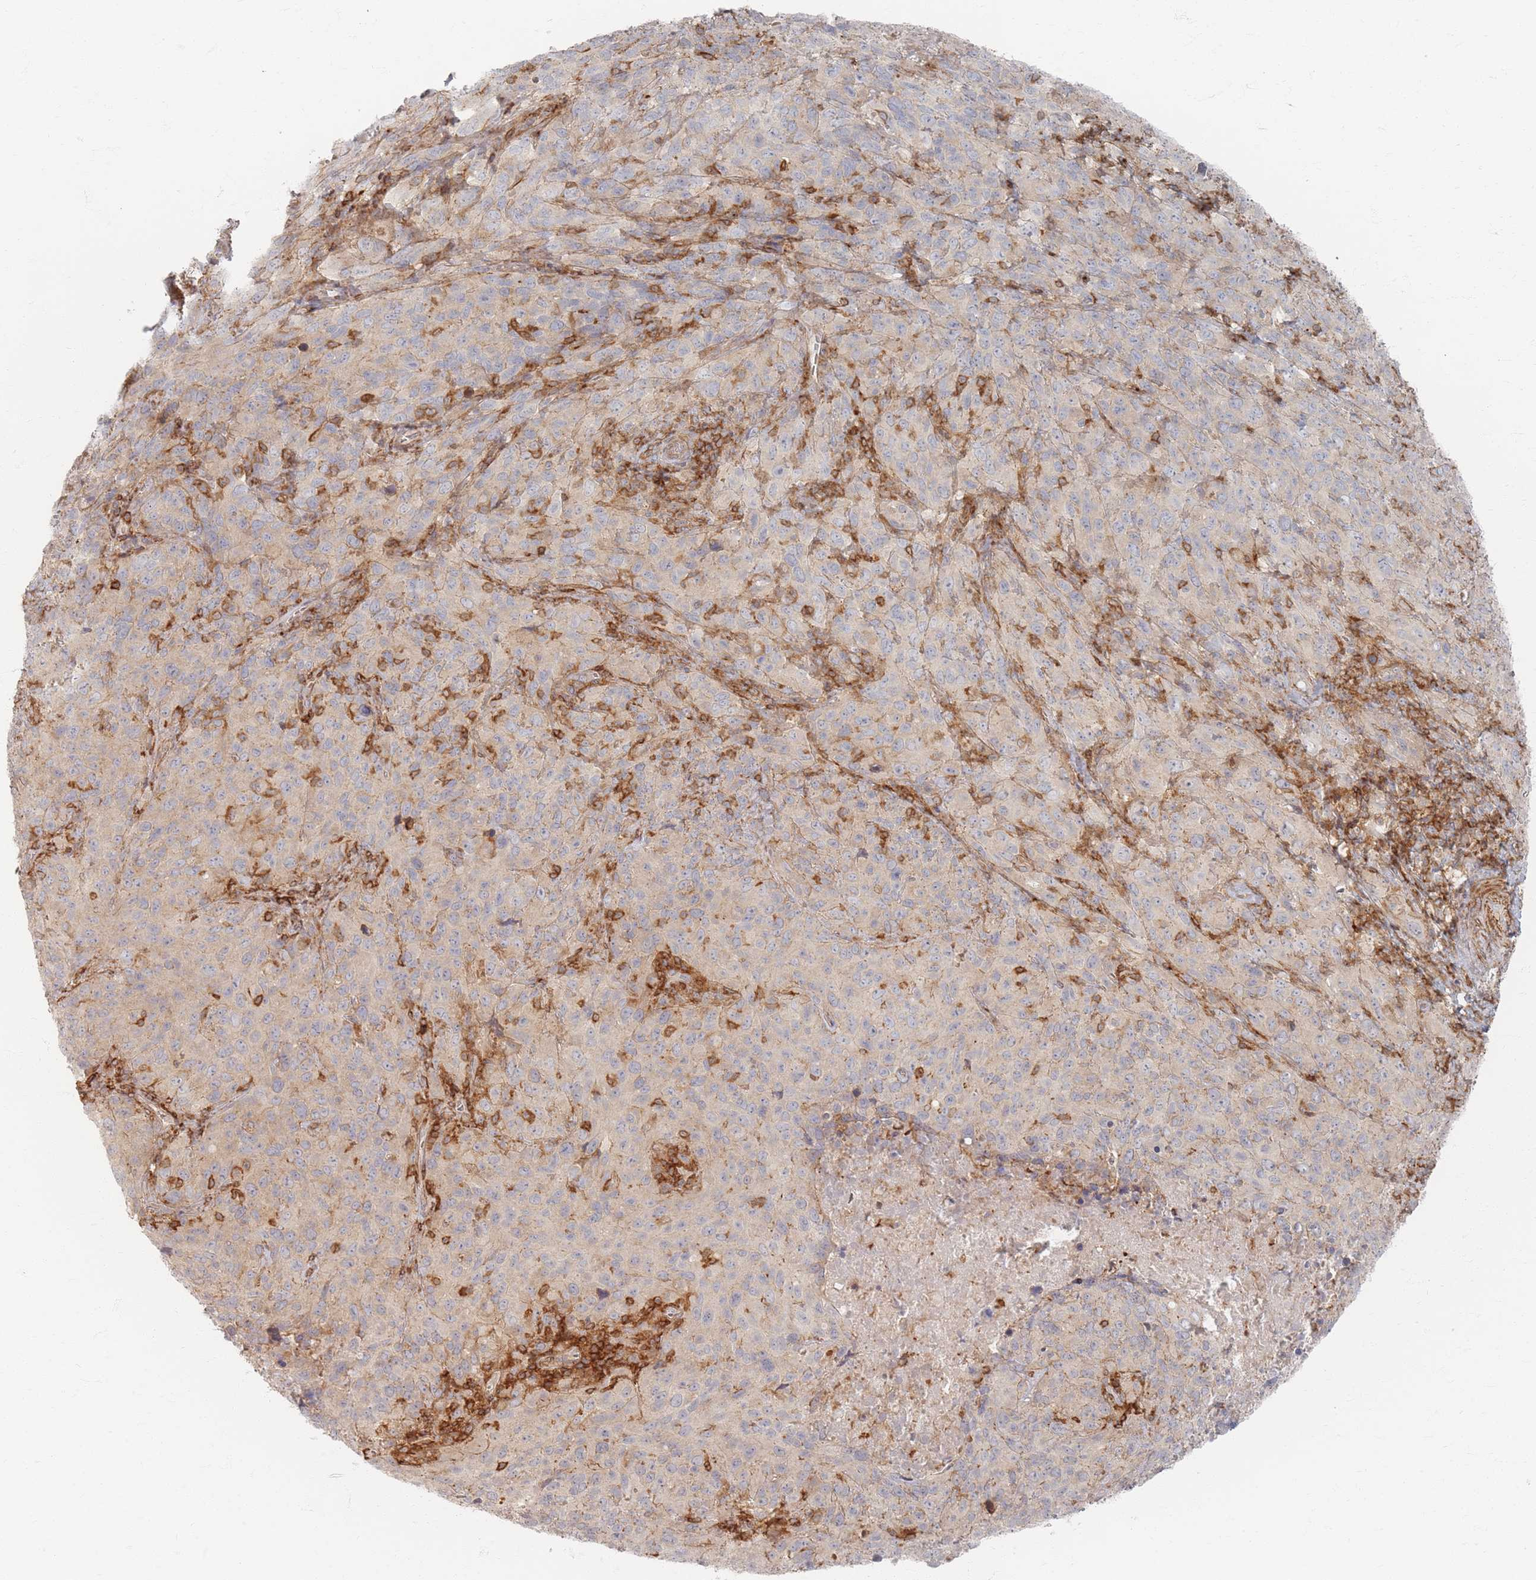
{"staining": {"intensity": "negative", "quantity": "none", "location": "none"}, "tissue": "cervical cancer", "cell_type": "Tumor cells", "image_type": "cancer", "snomed": [{"axis": "morphology", "description": "Squamous cell carcinoma, NOS"}, {"axis": "topography", "description": "Cervix"}], "caption": "This is a photomicrograph of immunohistochemistry (IHC) staining of squamous cell carcinoma (cervical), which shows no expression in tumor cells.", "gene": "ZNF852", "patient": {"sex": "female", "age": 51}}